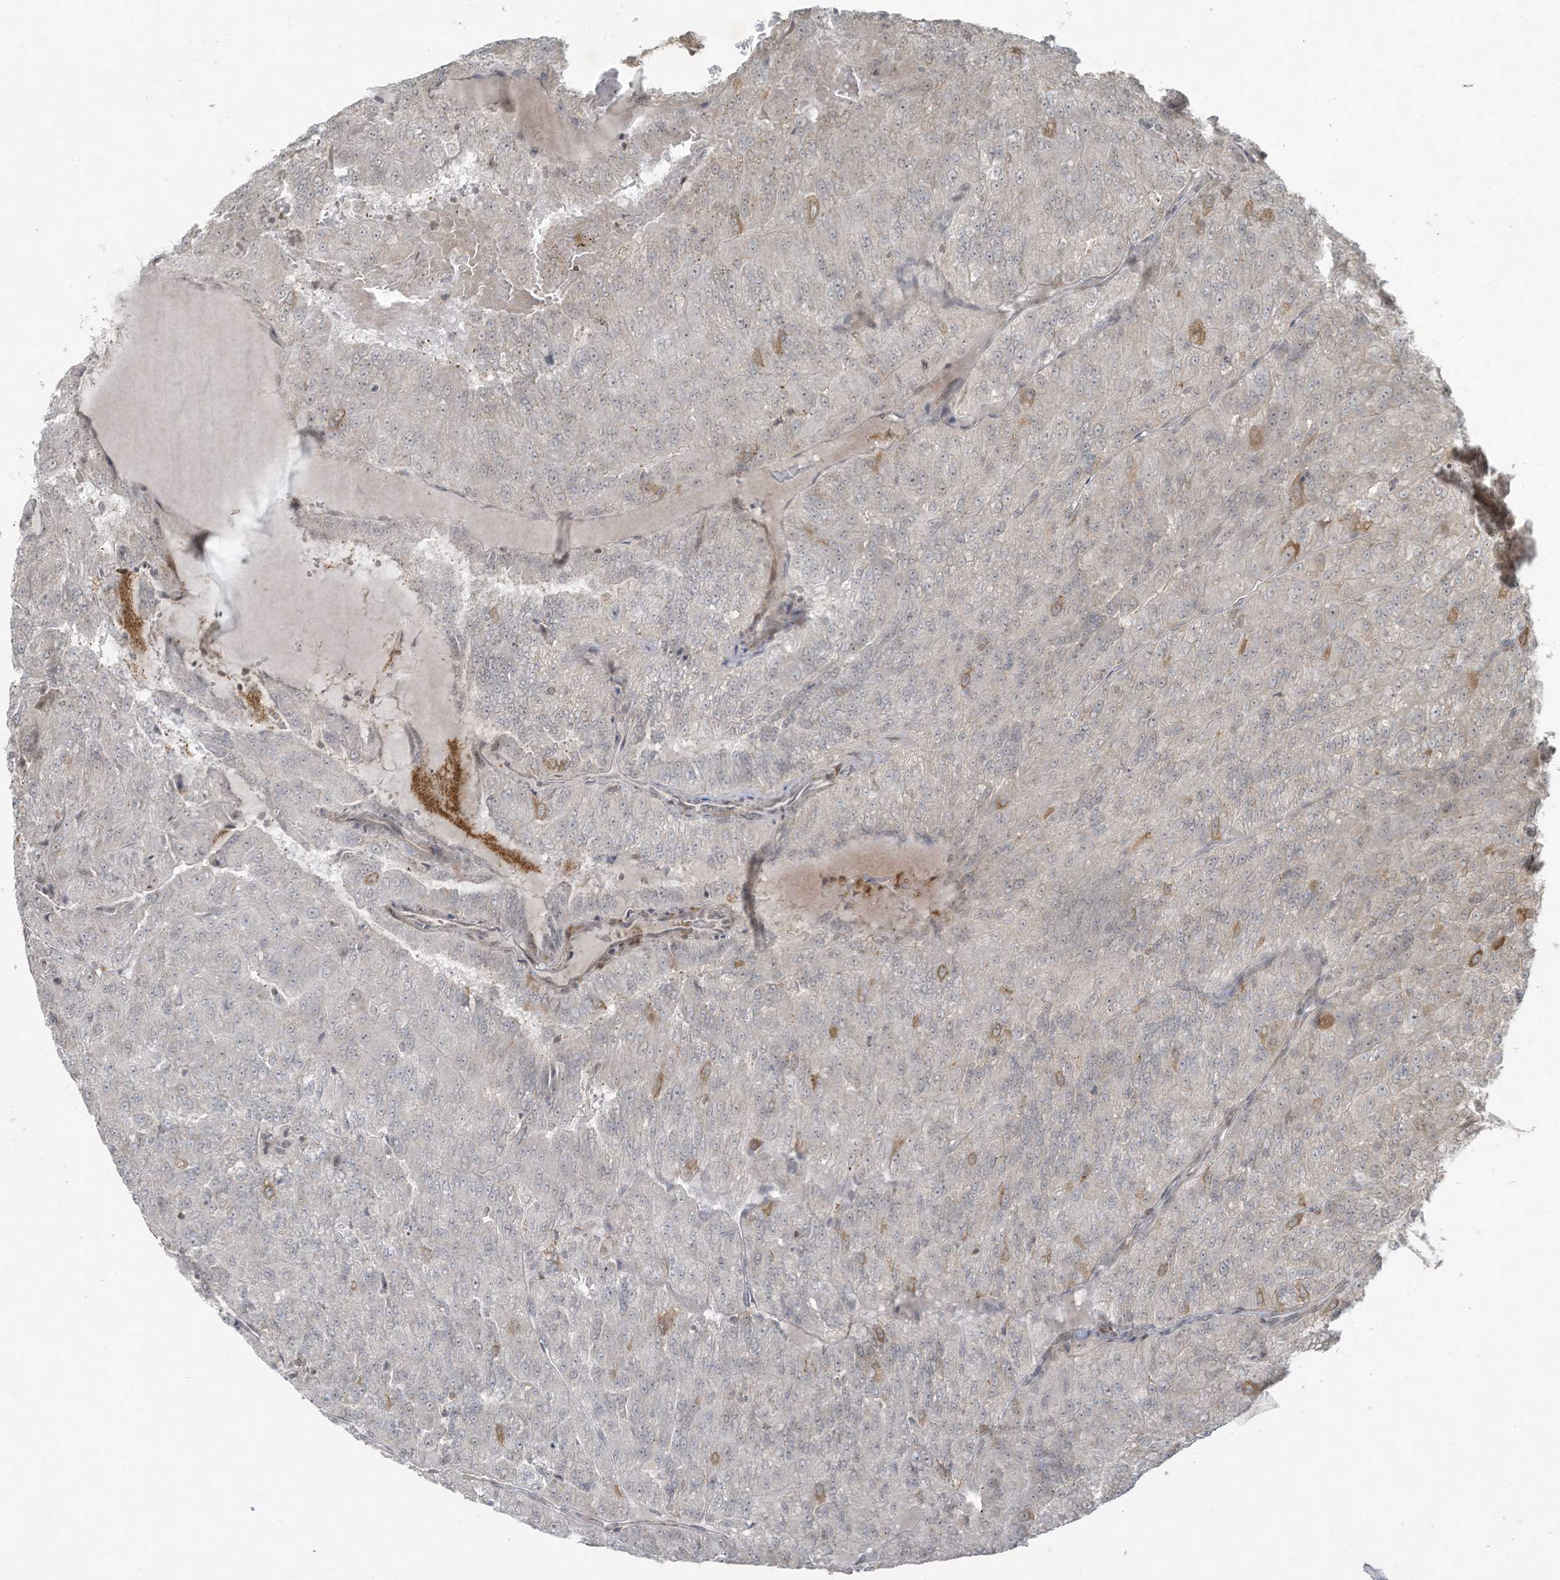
{"staining": {"intensity": "negative", "quantity": "none", "location": "none"}, "tissue": "renal cancer", "cell_type": "Tumor cells", "image_type": "cancer", "snomed": [{"axis": "morphology", "description": "Adenocarcinoma, NOS"}, {"axis": "topography", "description": "Kidney"}], "caption": "Protein analysis of renal cancer shows no significant positivity in tumor cells.", "gene": "ZNF263", "patient": {"sex": "female", "age": 63}}